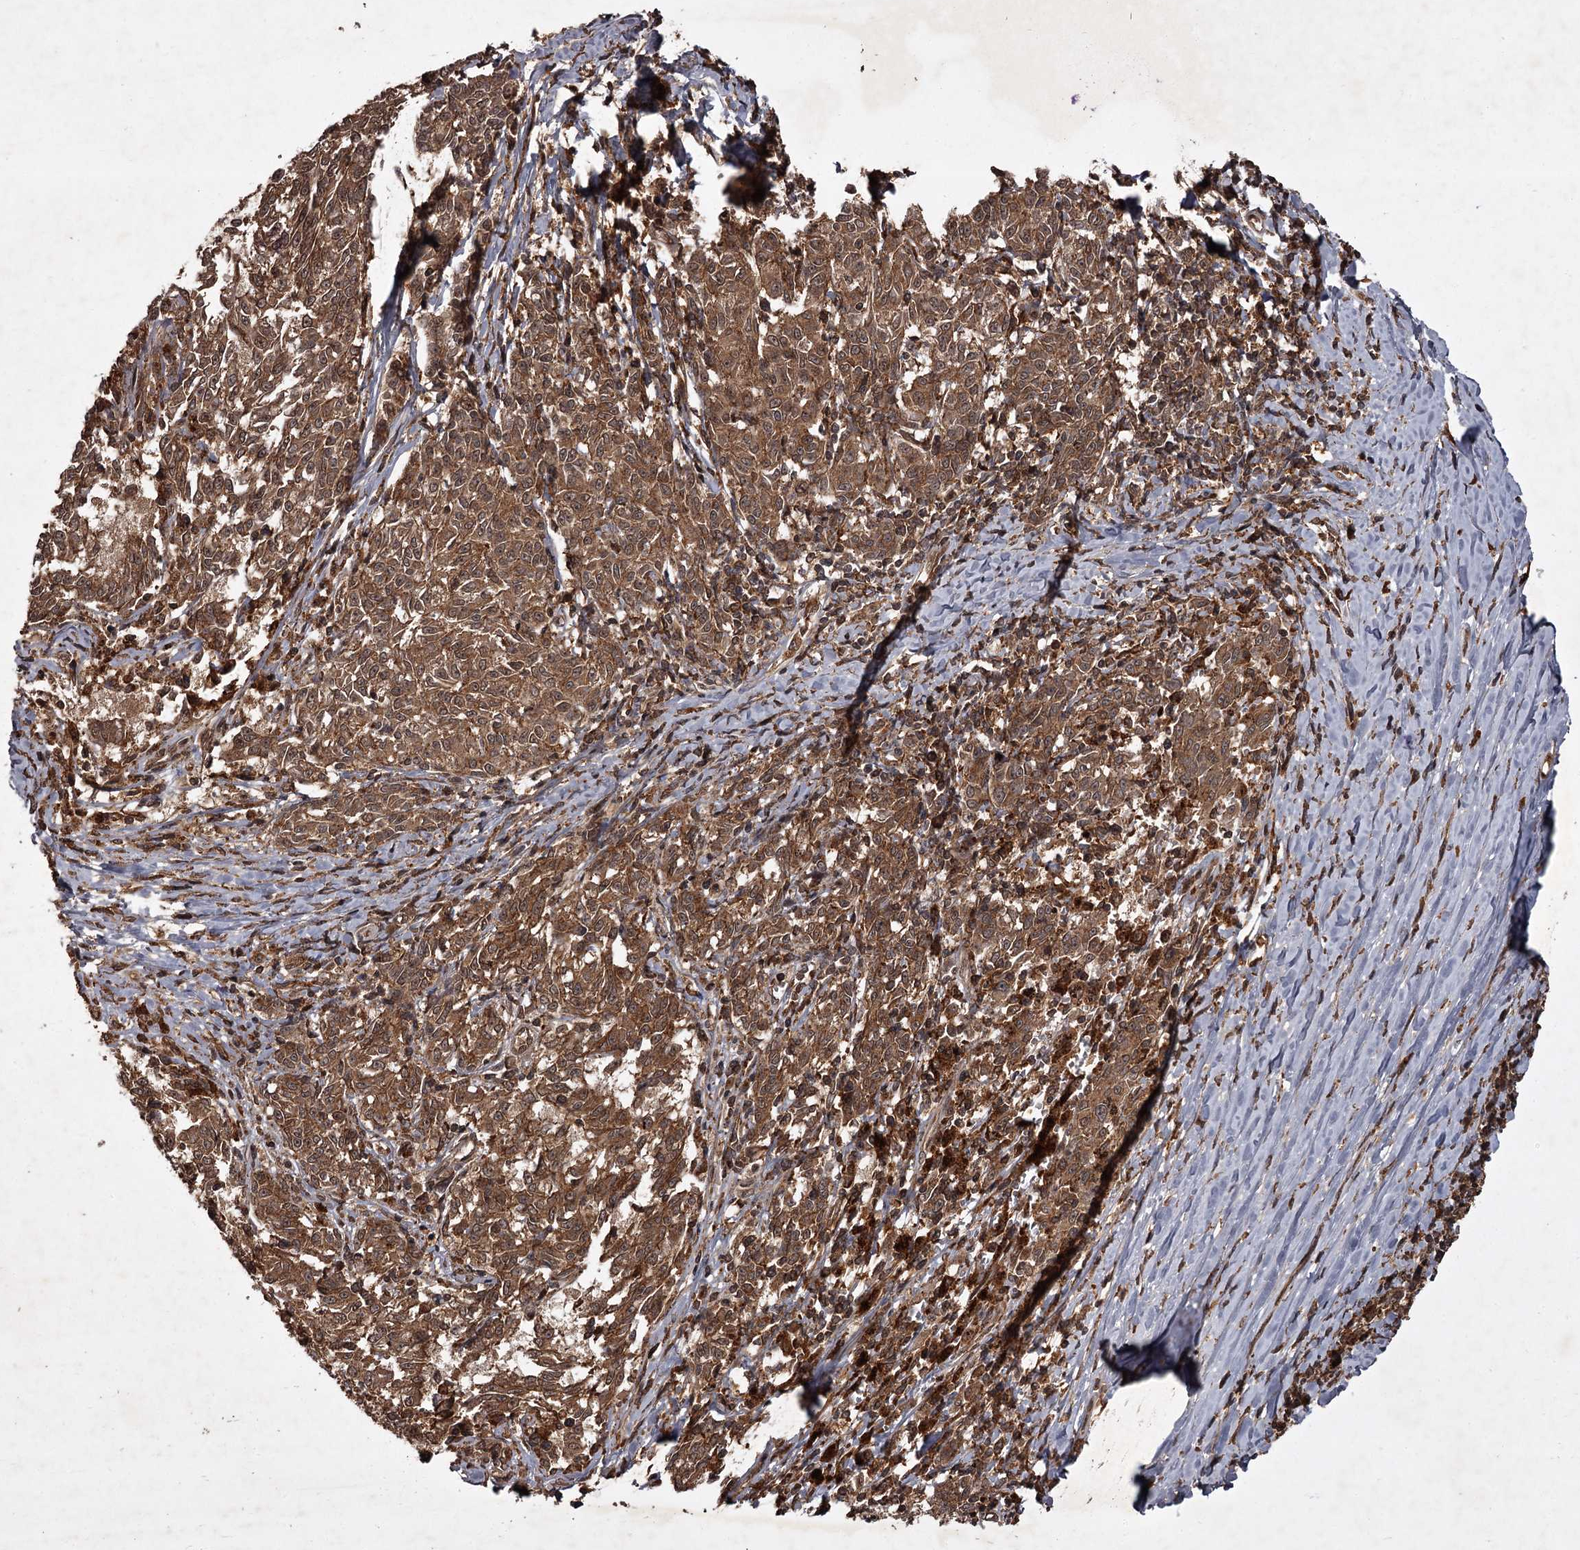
{"staining": {"intensity": "moderate", "quantity": ">75%", "location": "cytoplasmic/membranous,nuclear"}, "tissue": "melanoma", "cell_type": "Tumor cells", "image_type": "cancer", "snomed": [{"axis": "morphology", "description": "Malignant melanoma, NOS"}, {"axis": "topography", "description": "Skin"}], "caption": "Immunohistochemical staining of melanoma demonstrates medium levels of moderate cytoplasmic/membranous and nuclear staining in about >75% of tumor cells.", "gene": "TBC1D23", "patient": {"sex": "female", "age": 72}}